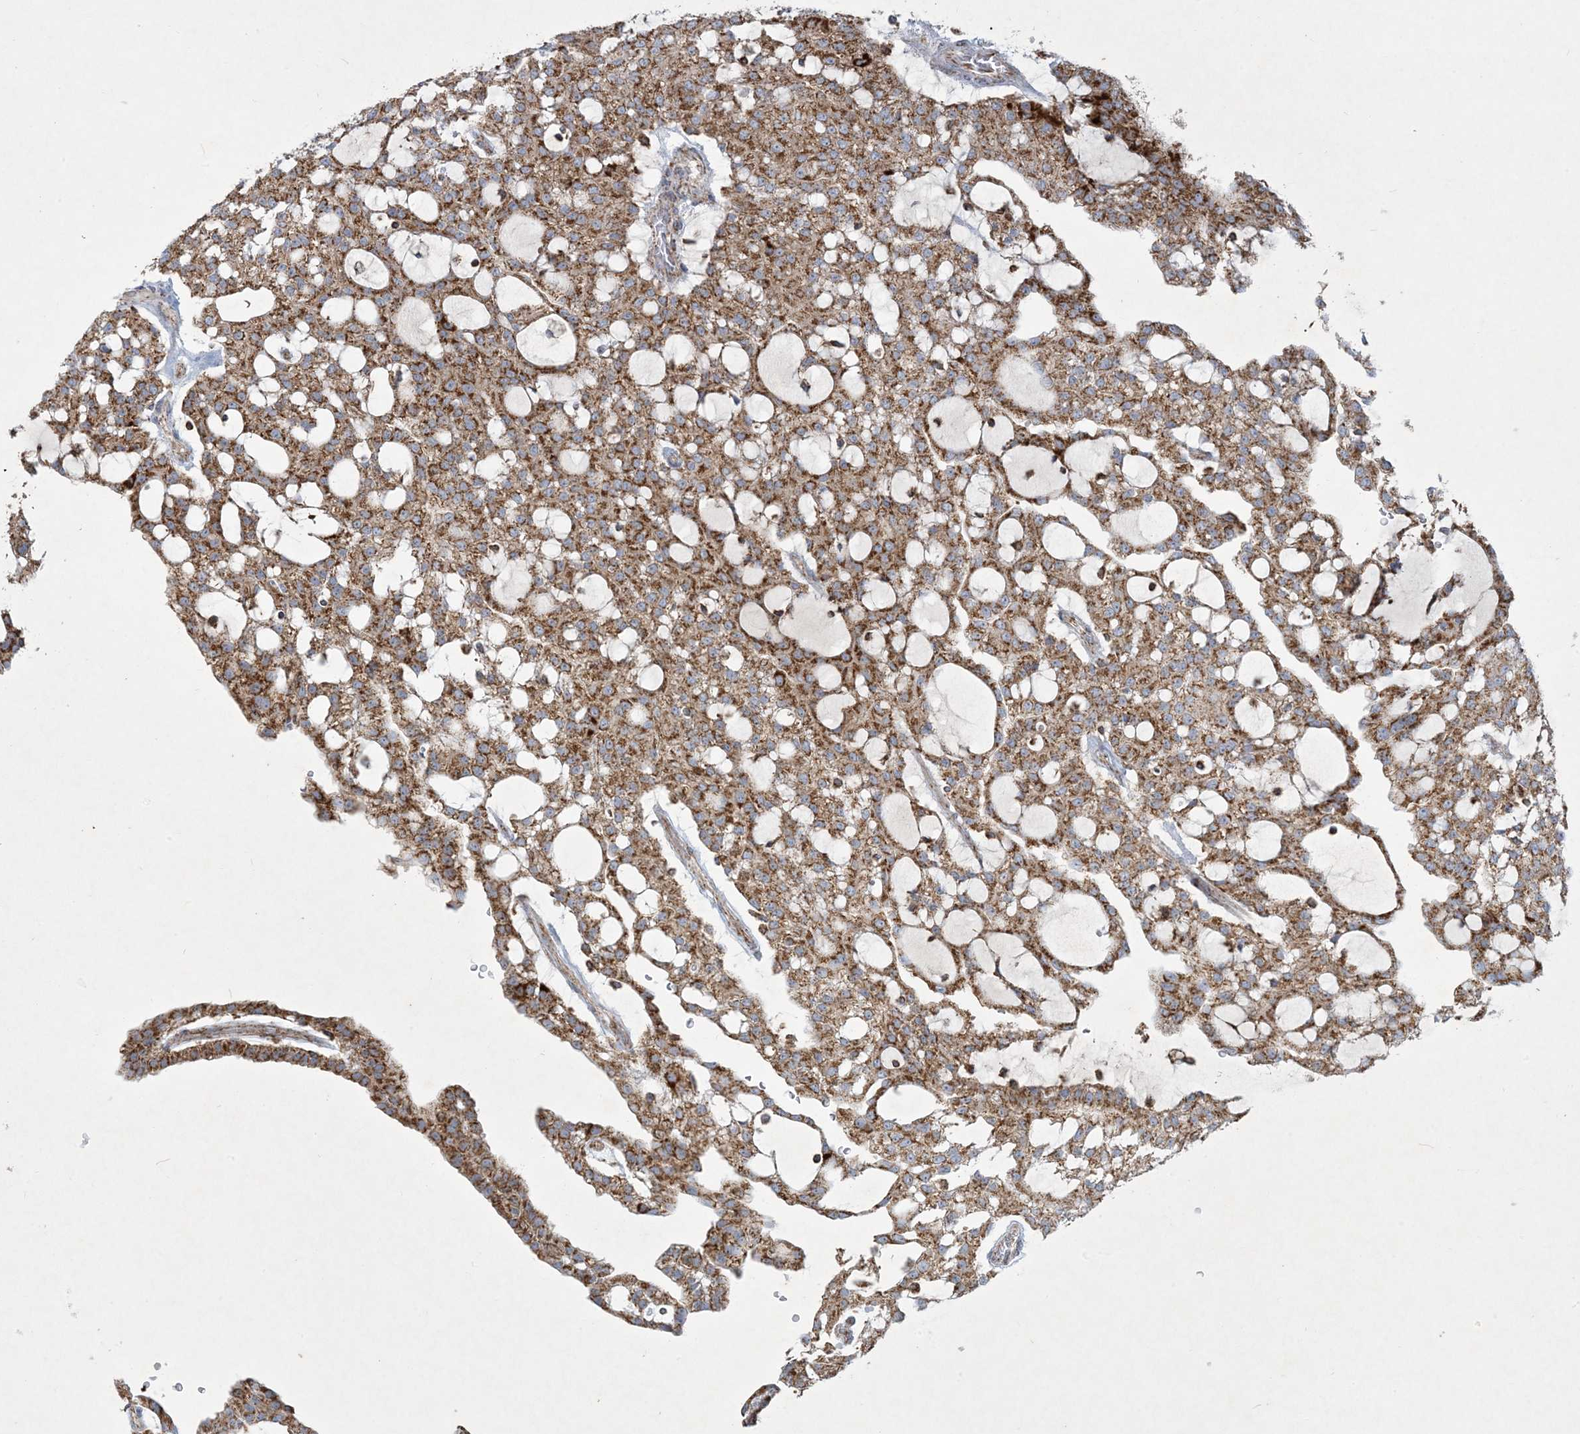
{"staining": {"intensity": "moderate", "quantity": ">75%", "location": "cytoplasmic/membranous"}, "tissue": "renal cancer", "cell_type": "Tumor cells", "image_type": "cancer", "snomed": [{"axis": "morphology", "description": "Adenocarcinoma, NOS"}, {"axis": "topography", "description": "Kidney"}], "caption": "Immunohistochemistry (IHC) (DAB (3,3'-diaminobenzidine)) staining of human adenocarcinoma (renal) demonstrates moderate cytoplasmic/membranous protein positivity in about >75% of tumor cells.", "gene": "BEND4", "patient": {"sex": "male", "age": 63}}